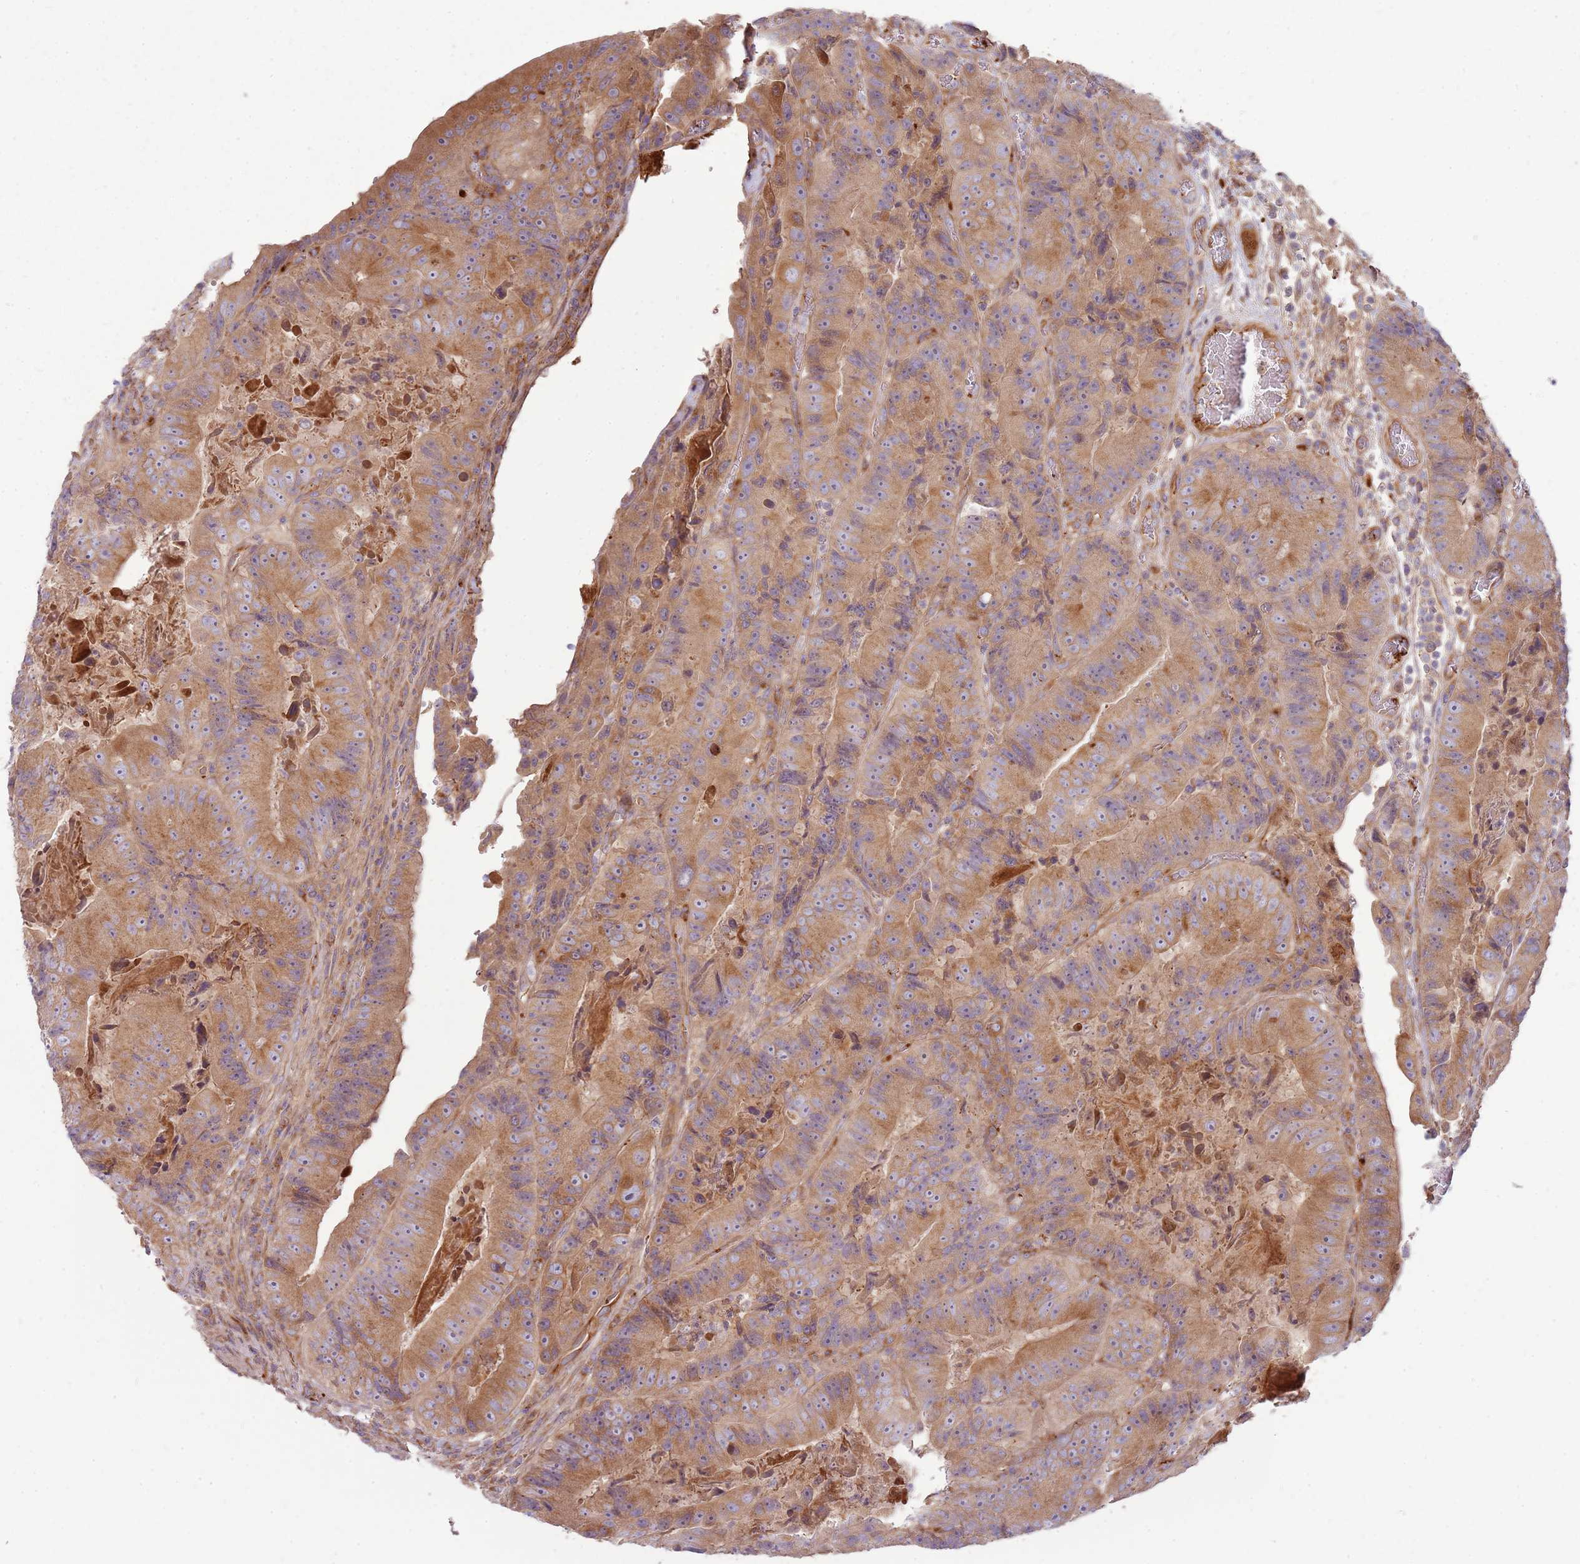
{"staining": {"intensity": "moderate", "quantity": ">75%", "location": "cytoplasmic/membranous"}, "tissue": "colorectal cancer", "cell_type": "Tumor cells", "image_type": "cancer", "snomed": [{"axis": "morphology", "description": "Adenocarcinoma, NOS"}, {"axis": "topography", "description": "Colon"}], "caption": "Protein expression analysis of adenocarcinoma (colorectal) exhibits moderate cytoplasmic/membranous expression in approximately >75% of tumor cells.", "gene": "EMC1", "patient": {"sex": "female", "age": 86}}